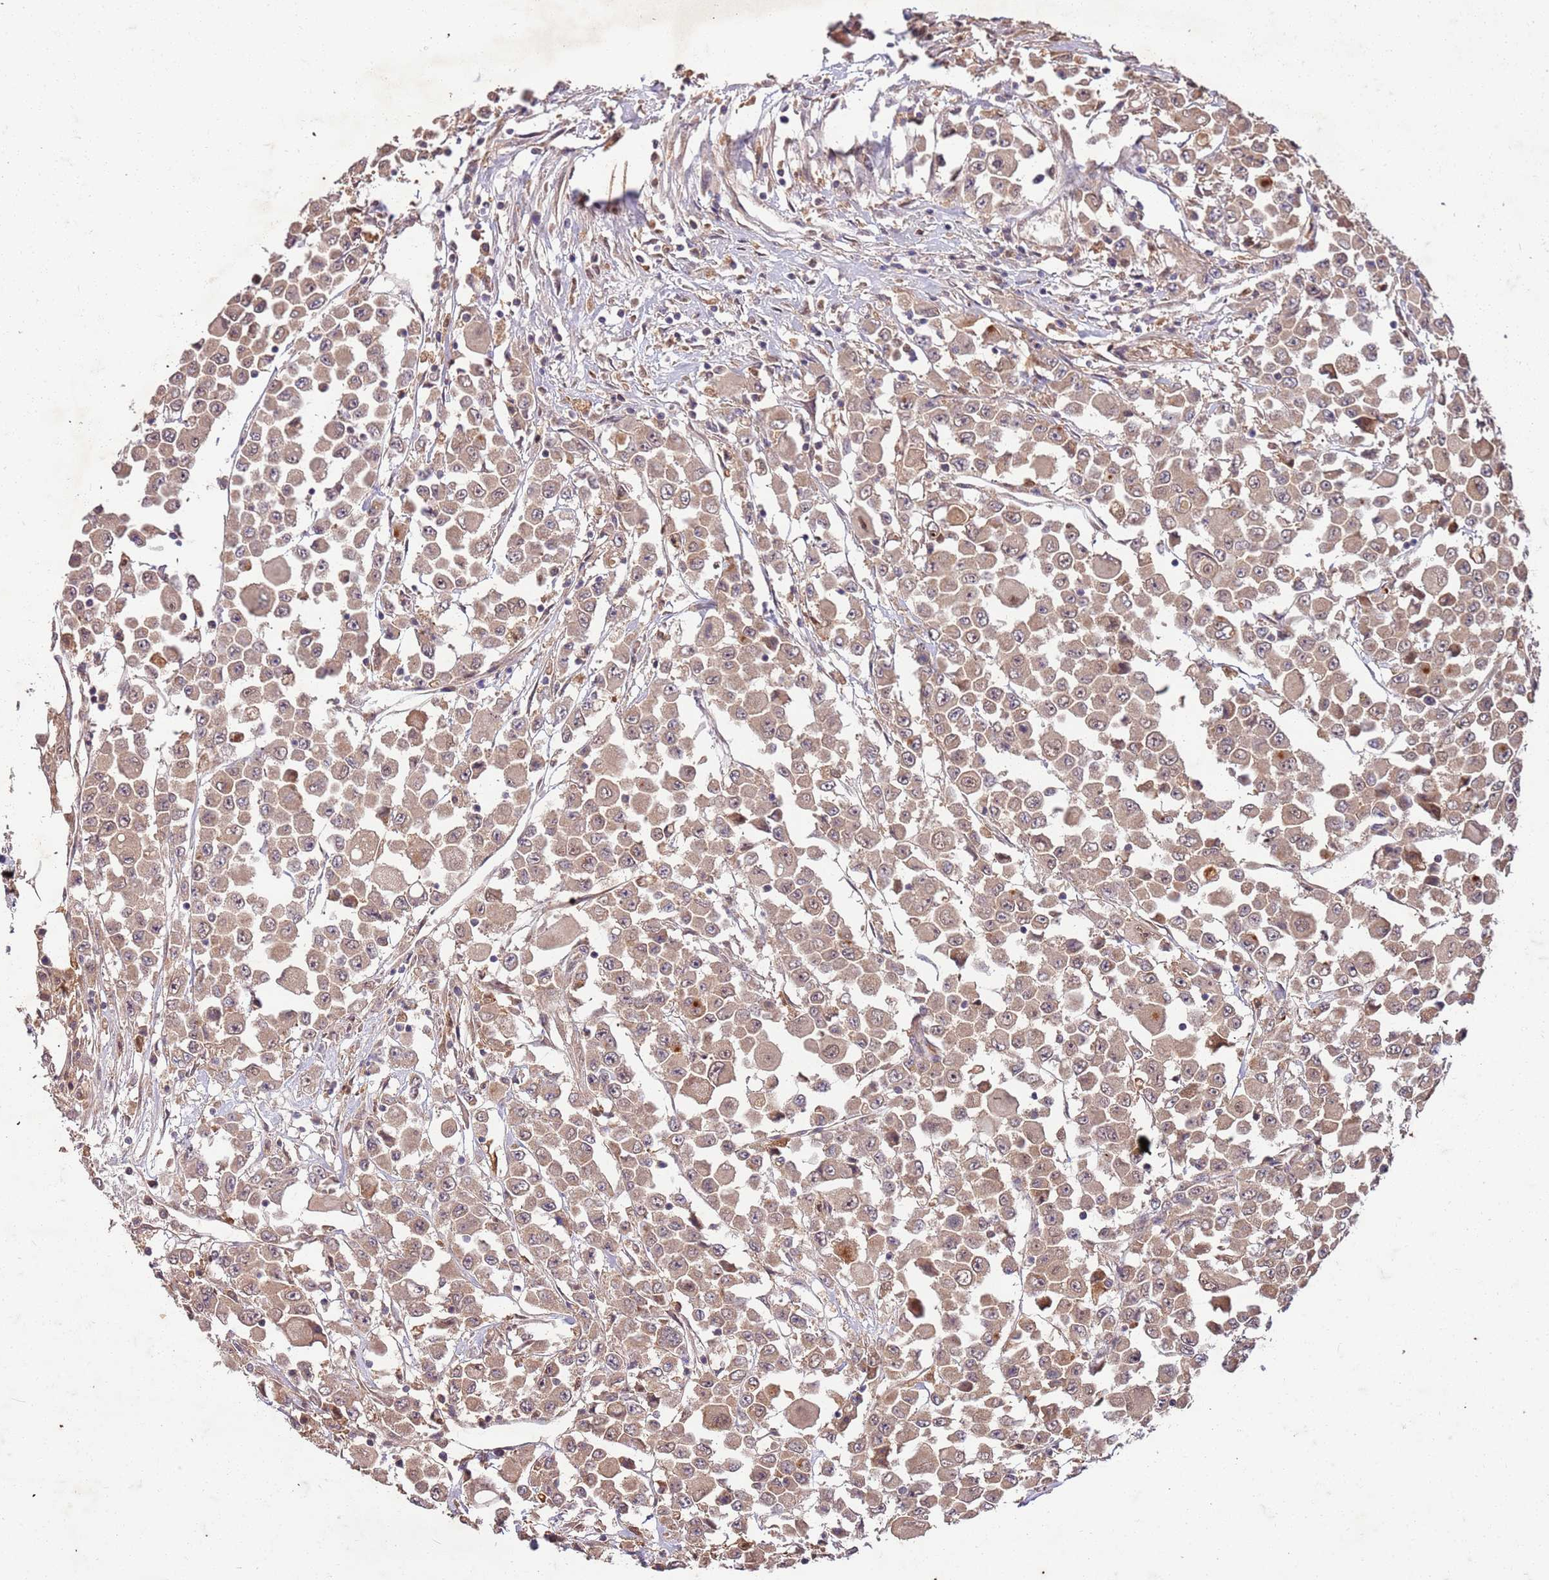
{"staining": {"intensity": "weak", "quantity": ">75%", "location": "cytoplasmic/membranous"}, "tissue": "colorectal cancer", "cell_type": "Tumor cells", "image_type": "cancer", "snomed": [{"axis": "morphology", "description": "Adenocarcinoma, NOS"}, {"axis": "topography", "description": "Colon"}], "caption": "Immunohistochemical staining of human adenocarcinoma (colorectal) reveals weak cytoplasmic/membranous protein staining in about >75% of tumor cells.", "gene": "UBE3A", "patient": {"sex": "male", "age": 51}}